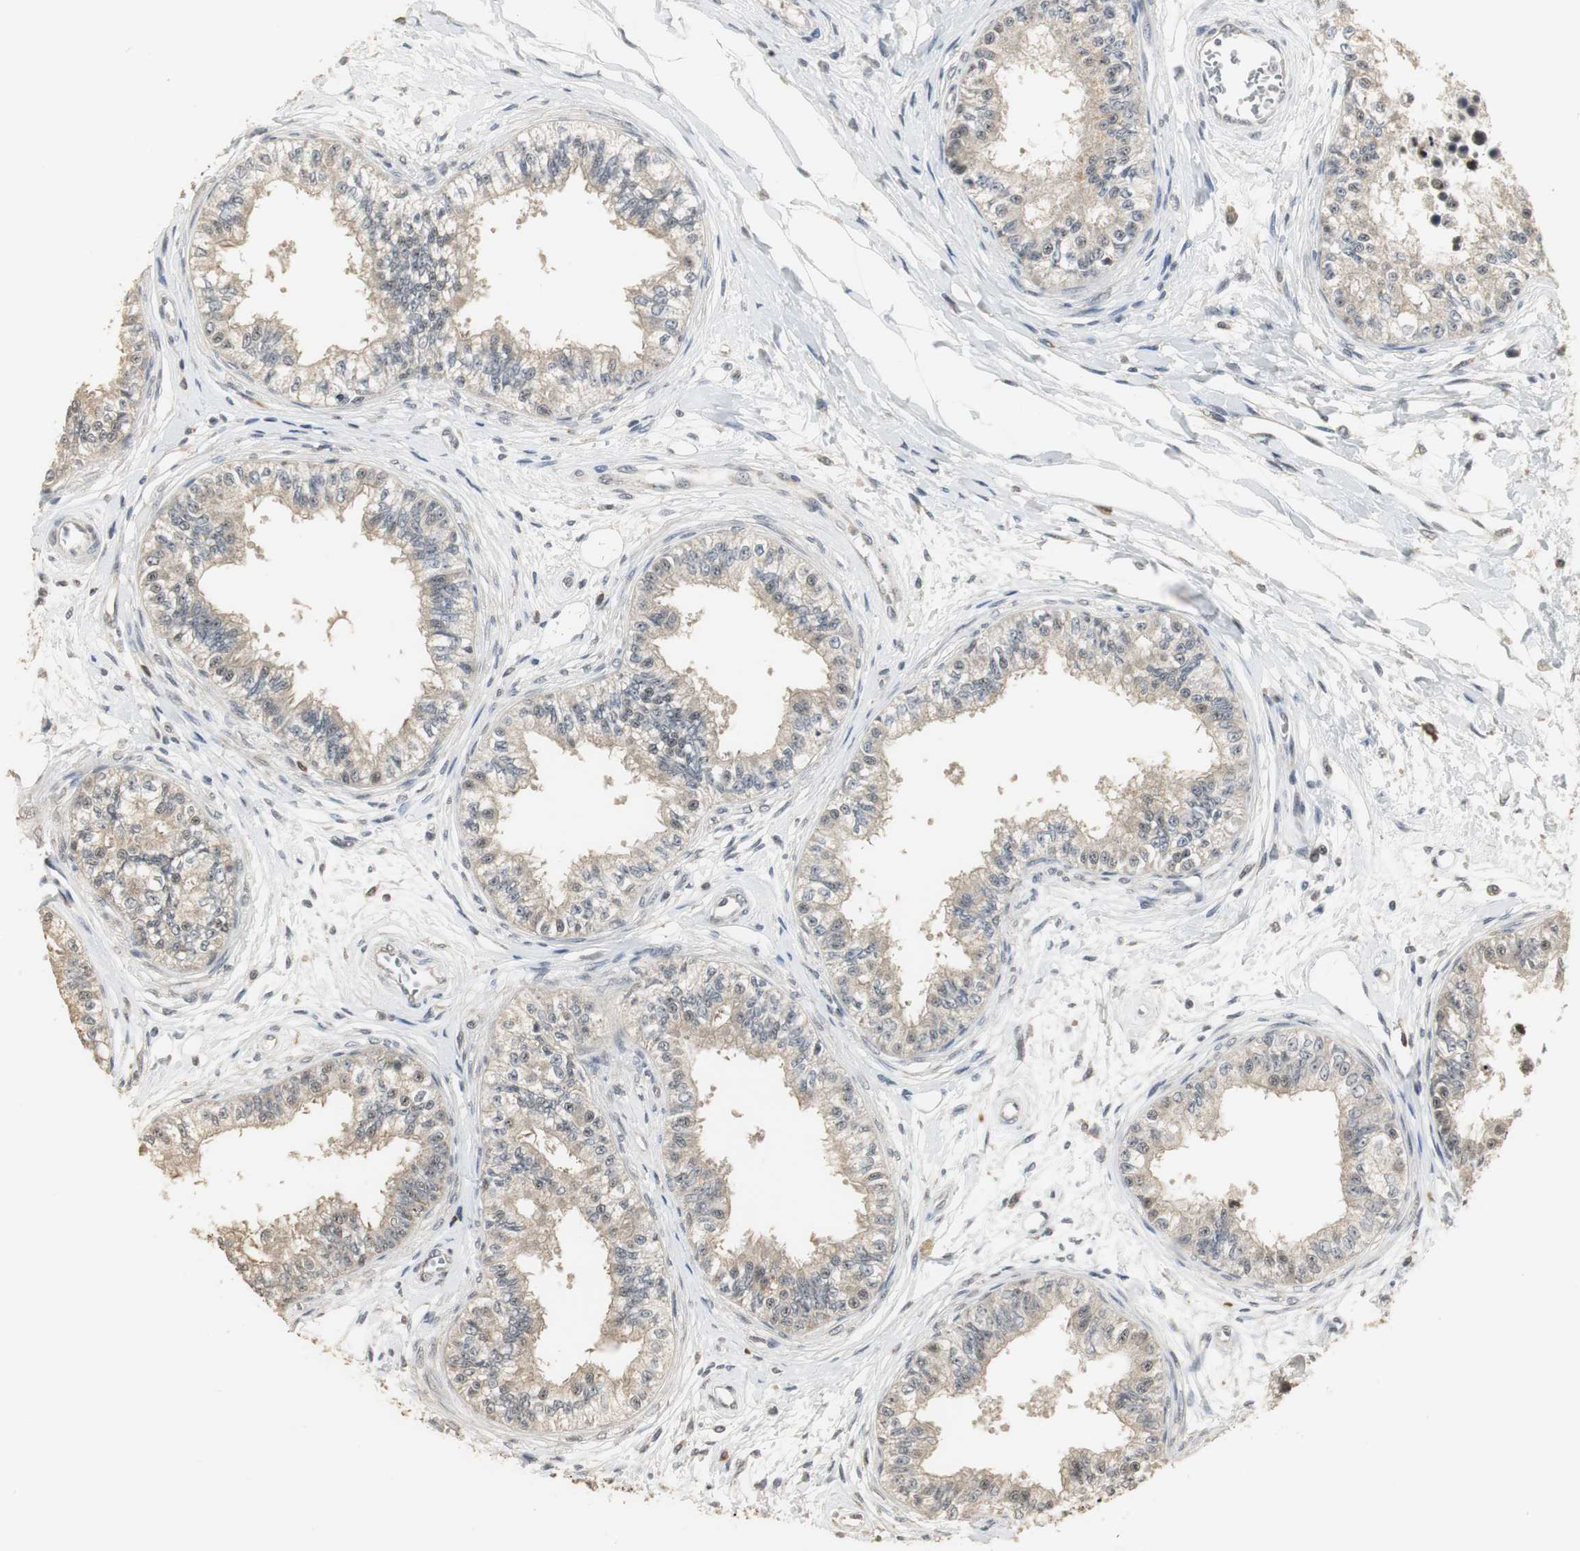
{"staining": {"intensity": "moderate", "quantity": ">75%", "location": "cytoplasmic/membranous,nuclear"}, "tissue": "epididymis", "cell_type": "Glandular cells", "image_type": "normal", "snomed": [{"axis": "morphology", "description": "Normal tissue, NOS"}, {"axis": "morphology", "description": "Adenocarcinoma, metastatic, NOS"}, {"axis": "topography", "description": "Testis"}, {"axis": "topography", "description": "Epididymis"}], "caption": "An immunohistochemistry (IHC) histopathology image of benign tissue is shown. Protein staining in brown highlights moderate cytoplasmic/membranous,nuclear positivity in epididymis within glandular cells.", "gene": "ELOA", "patient": {"sex": "male", "age": 26}}